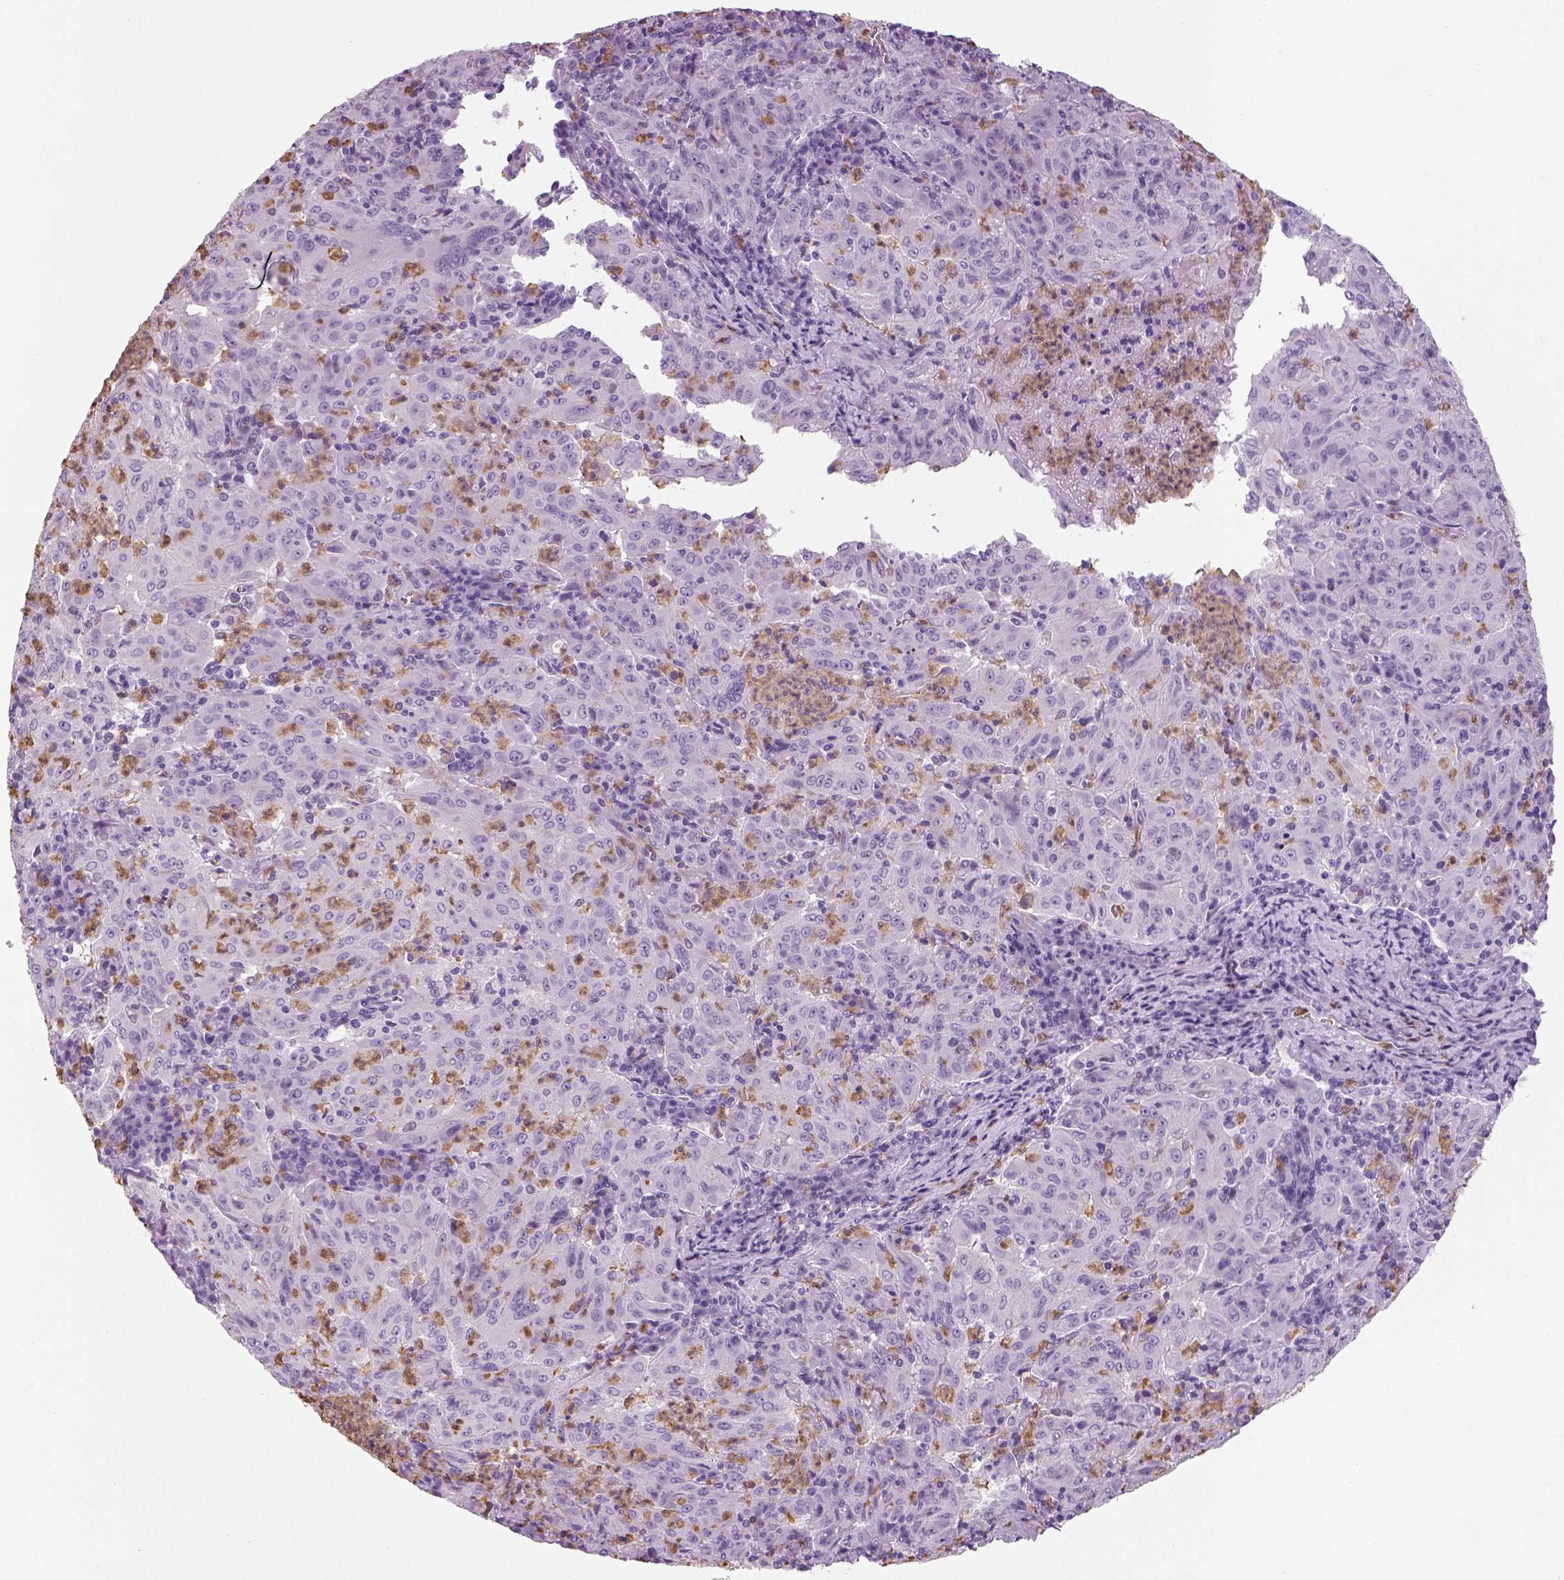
{"staining": {"intensity": "negative", "quantity": "none", "location": "none"}, "tissue": "pancreatic cancer", "cell_type": "Tumor cells", "image_type": "cancer", "snomed": [{"axis": "morphology", "description": "Adenocarcinoma, NOS"}, {"axis": "topography", "description": "Pancreas"}], "caption": "Pancreatic cancer stained for a protein using immunohistochemistry displays no positivity tumor cells.", "gene": "NECAB2", "patient": {"sex": "male", "age": 63}}